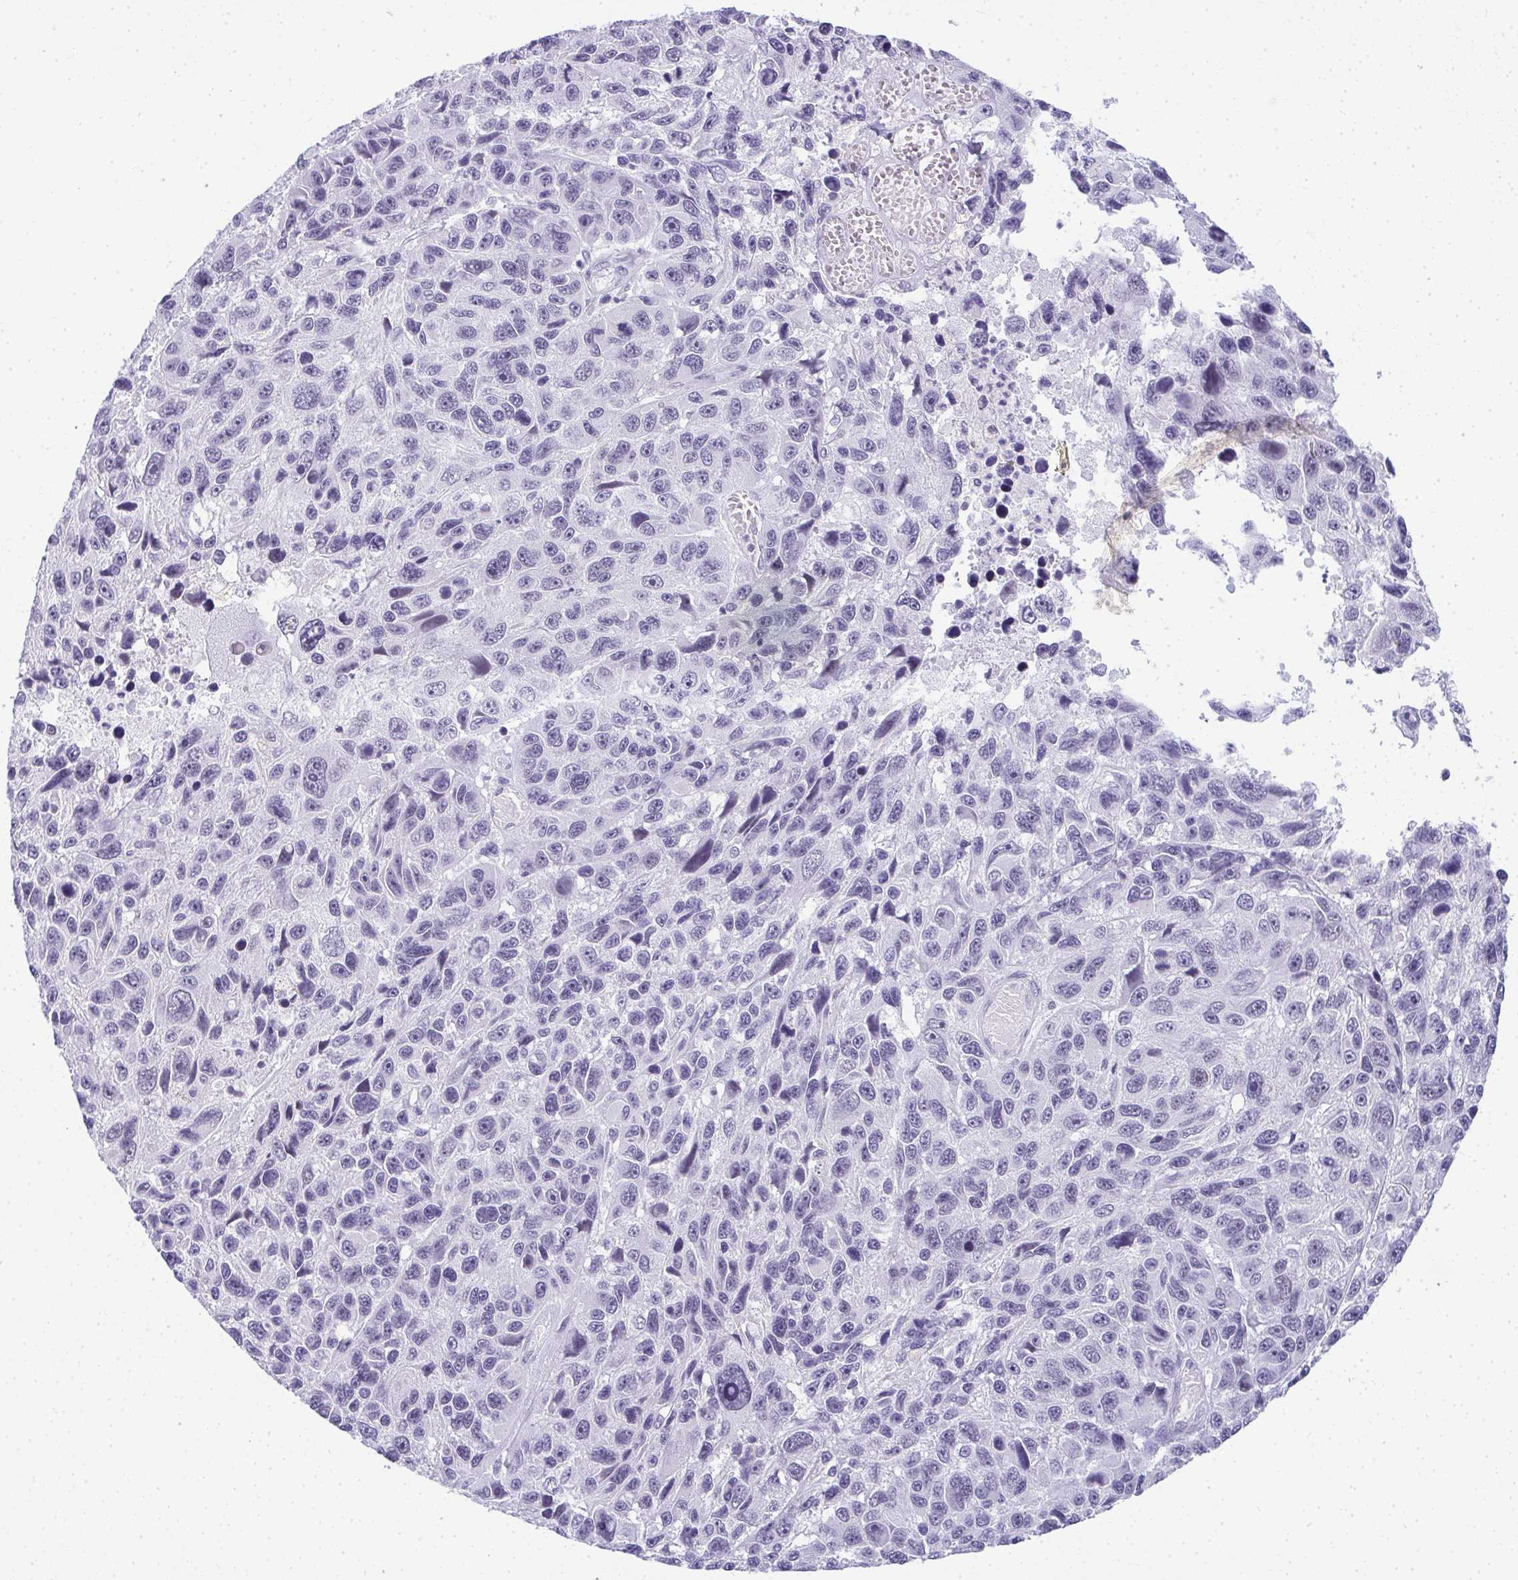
{"staining": {"intensity": "negative", "quantity": "none", "location": "none"}, "tissue": "melanoma", "cell_type": "Tumor cells", "image_type": "cancer", "snomed": [{"axis": "morphology", "description": "Malignant melanoma, NOS"}, {"axis": "topography", "description": "Skin"}], "caption": "Tumor cells are negative for brown protein staining in melanoma.", "gene": "PLA2G1B", "patient": {"sex": "male", "age": 53}}